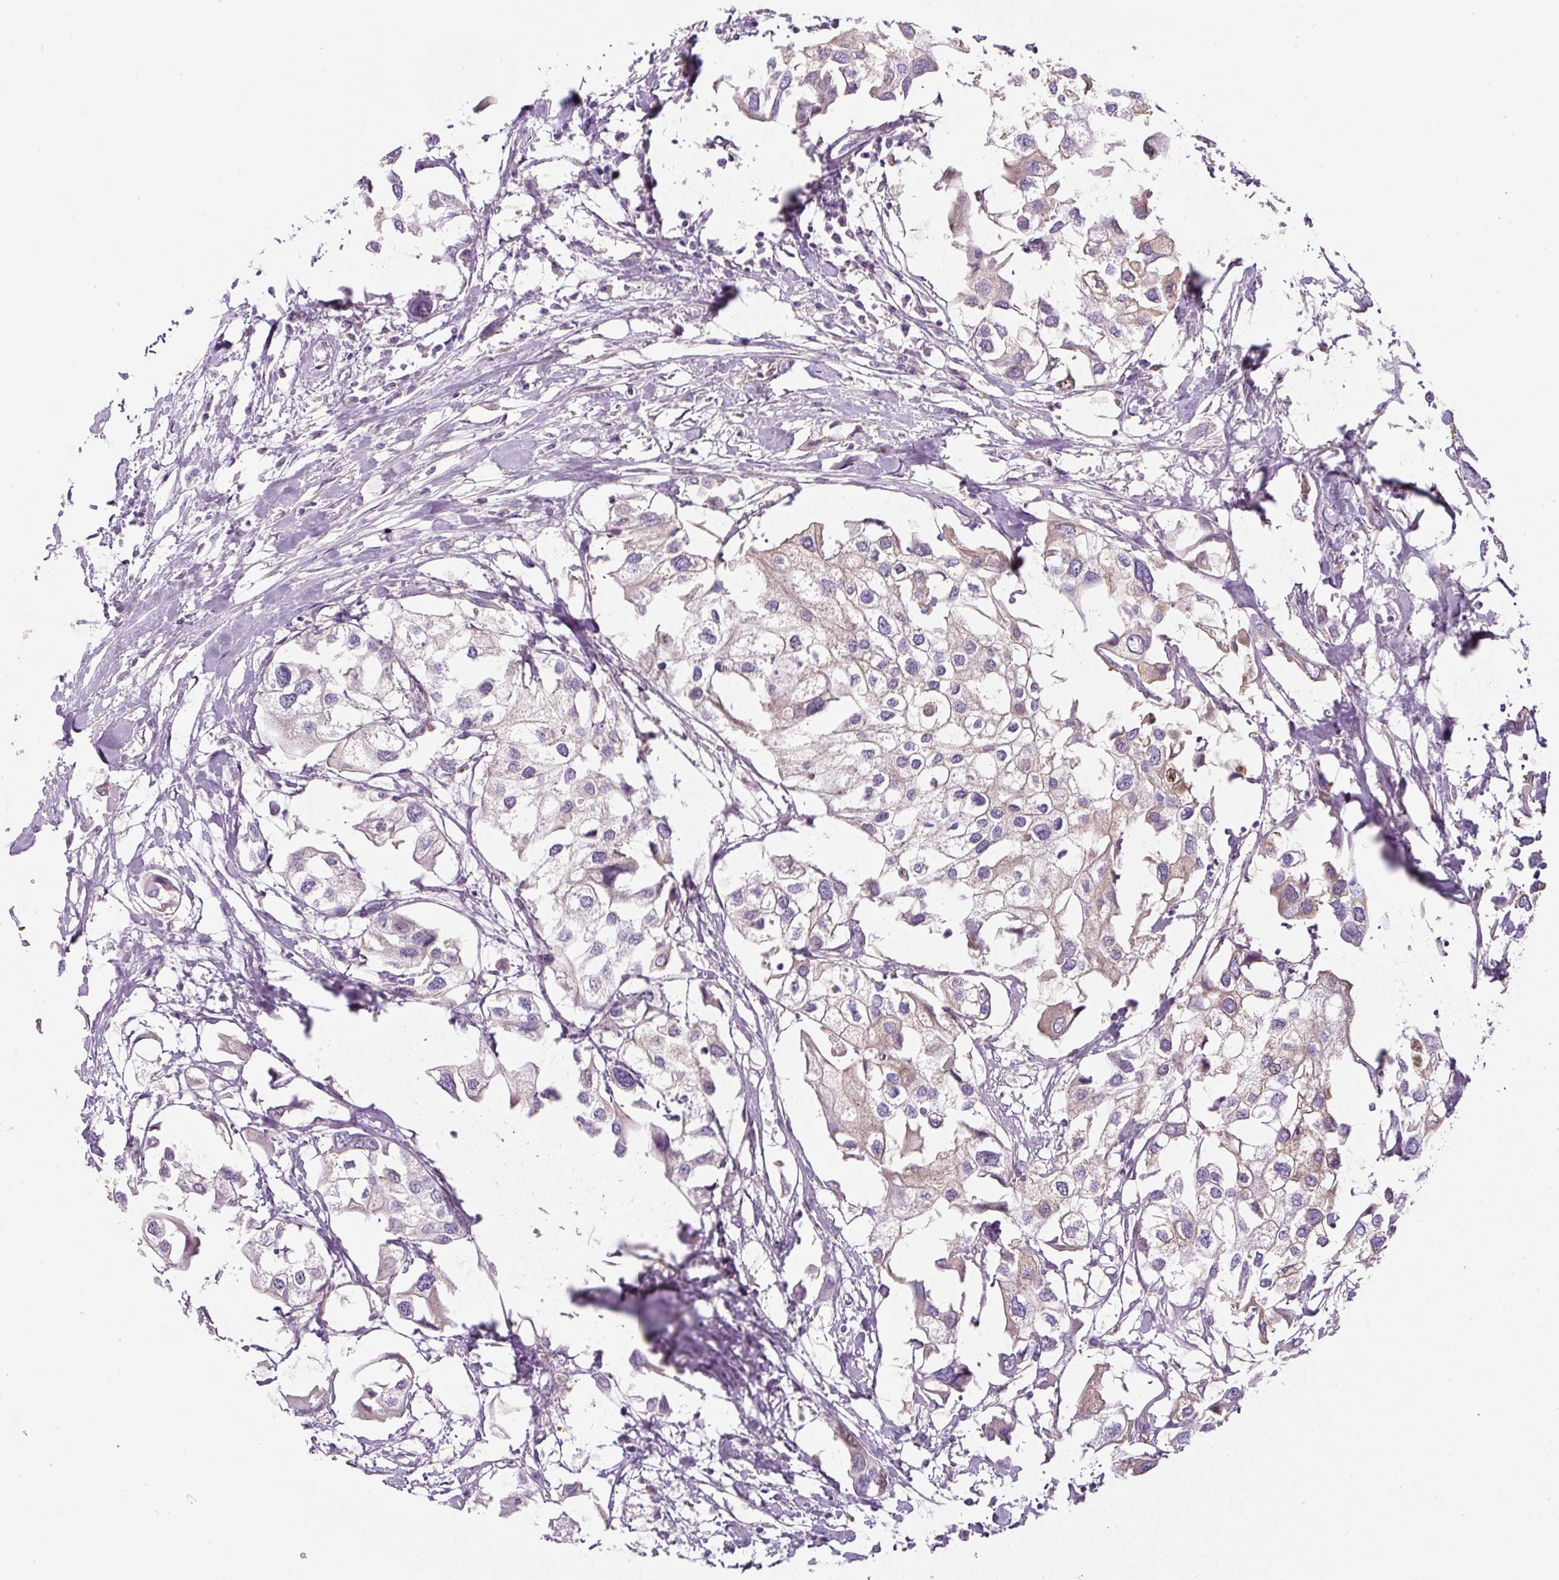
{"staining": {"intensity": "negative", "quantity": "none", "location": "none"}, "tissue": "urothelial cancer", "cell_type": "Tumor cells", "image_type": "cancer", "snomed": [{"axis": "morphology", "description": "Urothelial carcinoma, High grade"}, {"axis": "topography", "description": "Urinary bladder"}], "caption": "DAB immunohistochemical staining of high-grade urothelial carcinoma demonstrates no significant expression in tumor cells.", "gene": "APOA1", "patient": {"sex": "male", "age": 64}}